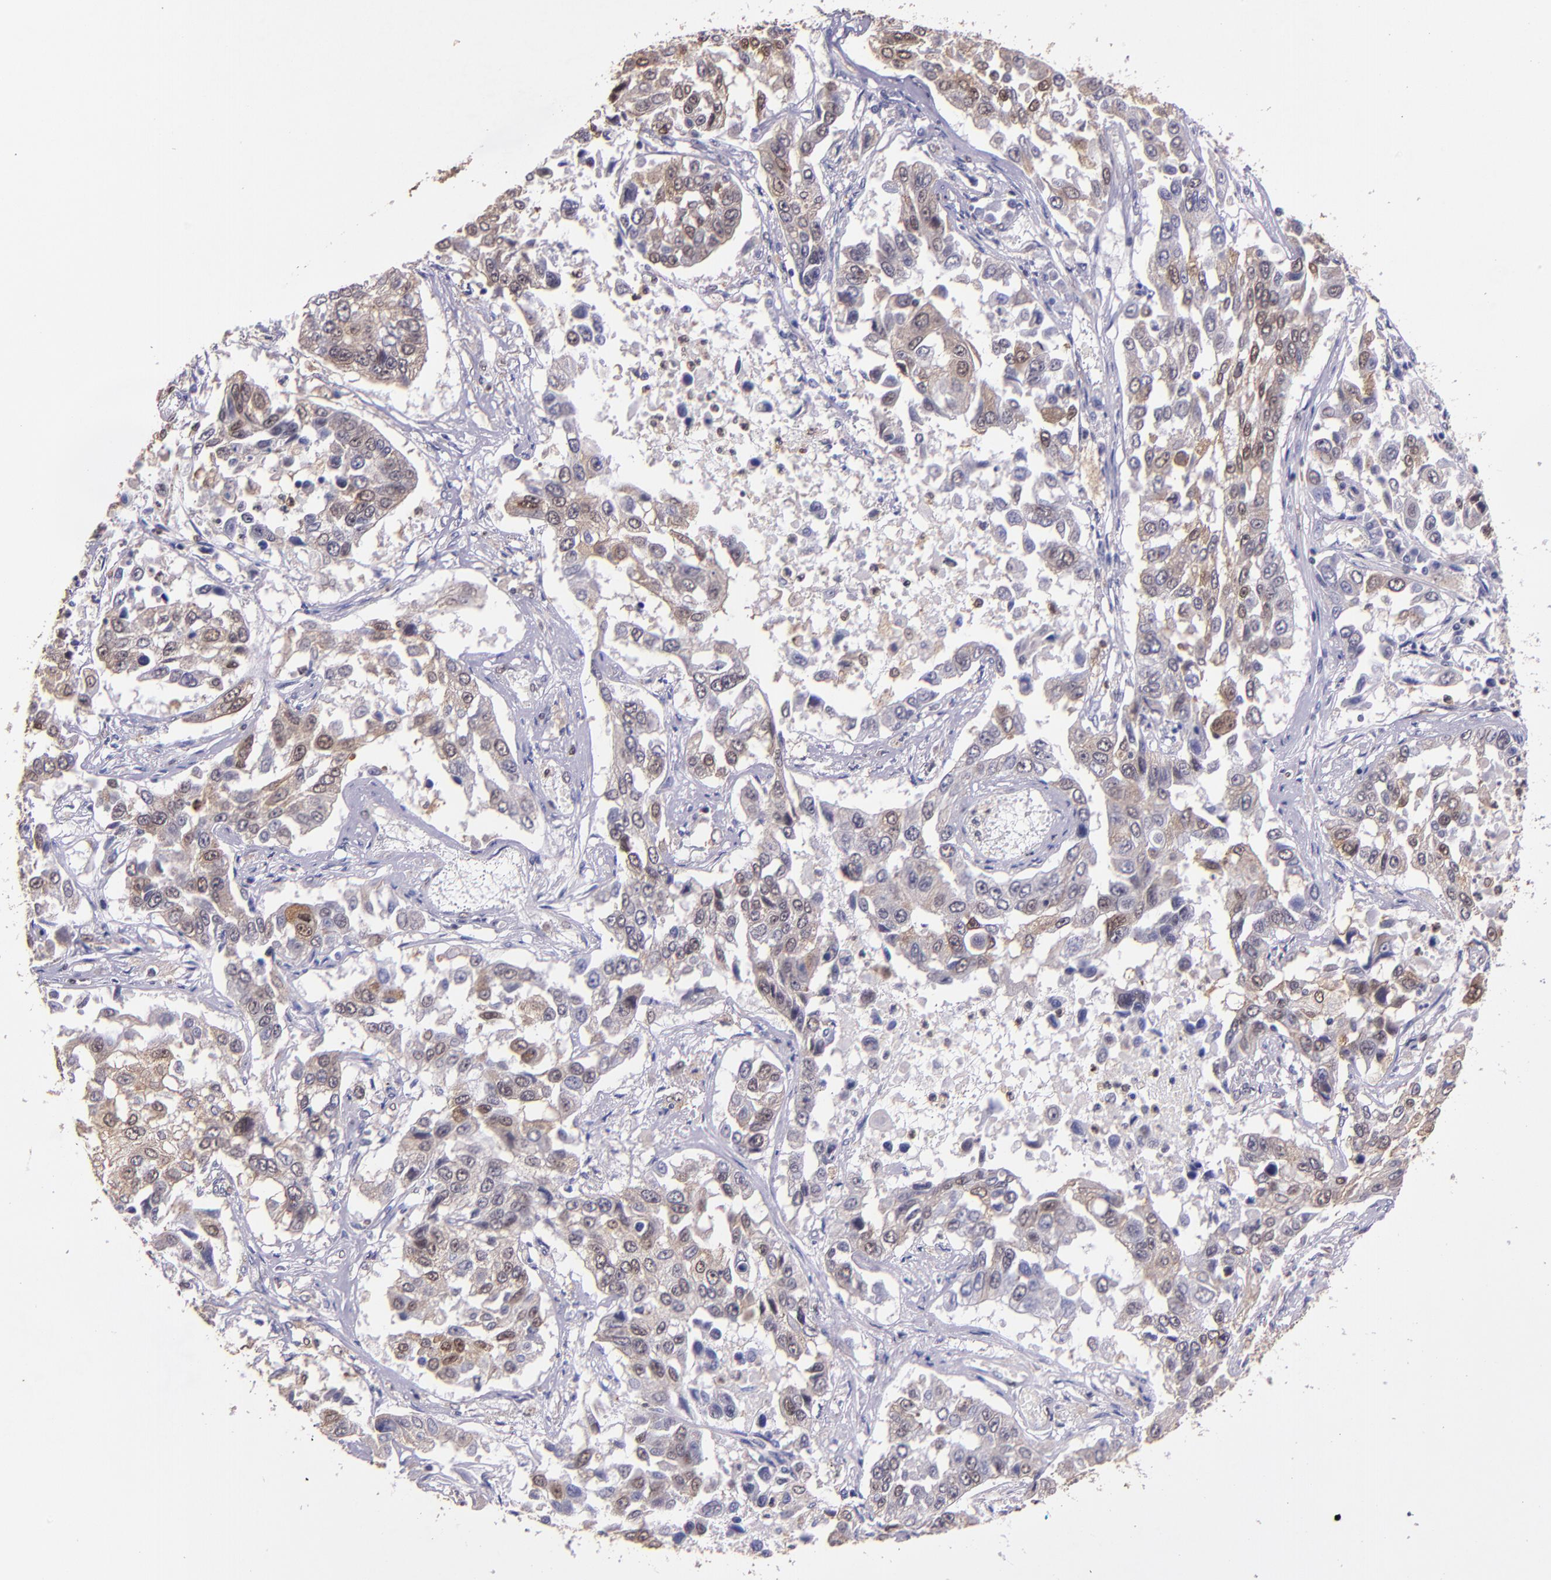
{"staining": {"intensity": "weak", "quantity": "25%-75%", "location": "cytoplasmic/membranous,nuclear"}, "tissue": "lung cancer", "cell_type": "Tumor cells", "image_type": "cancer", "snomed": [{"axis": "morphology", "description": "Squamous cell carcinoma, NOS"}, {"axis": "topography", "description": "Lung"}], "caption": "Lung squamous cell carcinoma stained for a protein displays weak cytoplasmic/membranous and nuclear positivity in tumor cells.", "gene": "STAT6", "patient": {"sex": "male", "age": 71}}